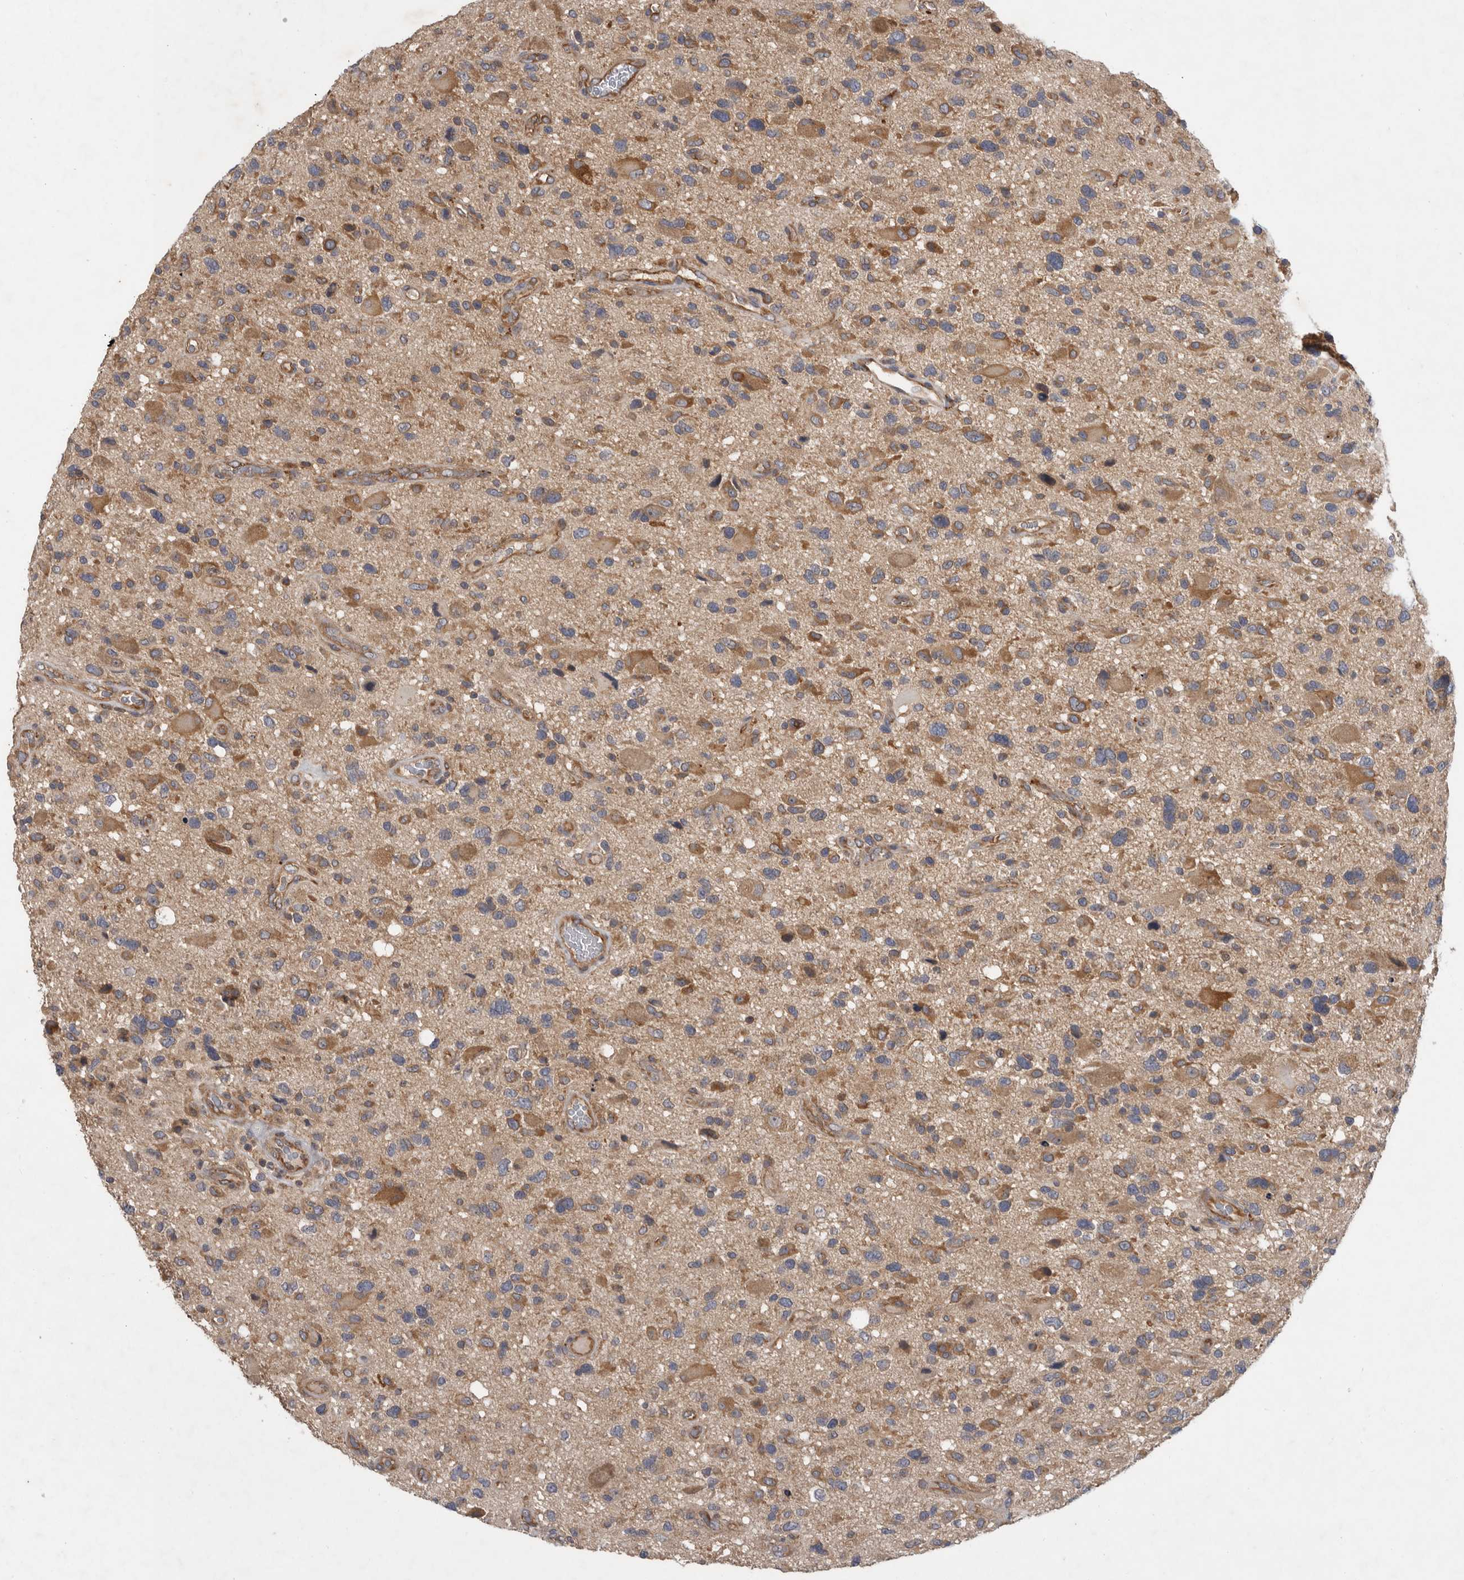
{"staining": {"intensity": "moderate", "quantity": ">75%", "location": "cytoplasmic/membranous"}, "tissue": "glioma", "cell_type": "Tumor cells", "image_type": "cancer", "snomed": [{"axis": "morphology", "description": "Glioma, malignant, High grade"}, {"axis": "topography", "description": "Brain"}], "caption": "This is a micrograph of immunohistochemistry (IHC) staining of glioma, which shows moderate staining in the cytoplasmic/membranous of tumor cells.", "gene": "C1orf109", "patient": {"sex": "male", "age": 33}}